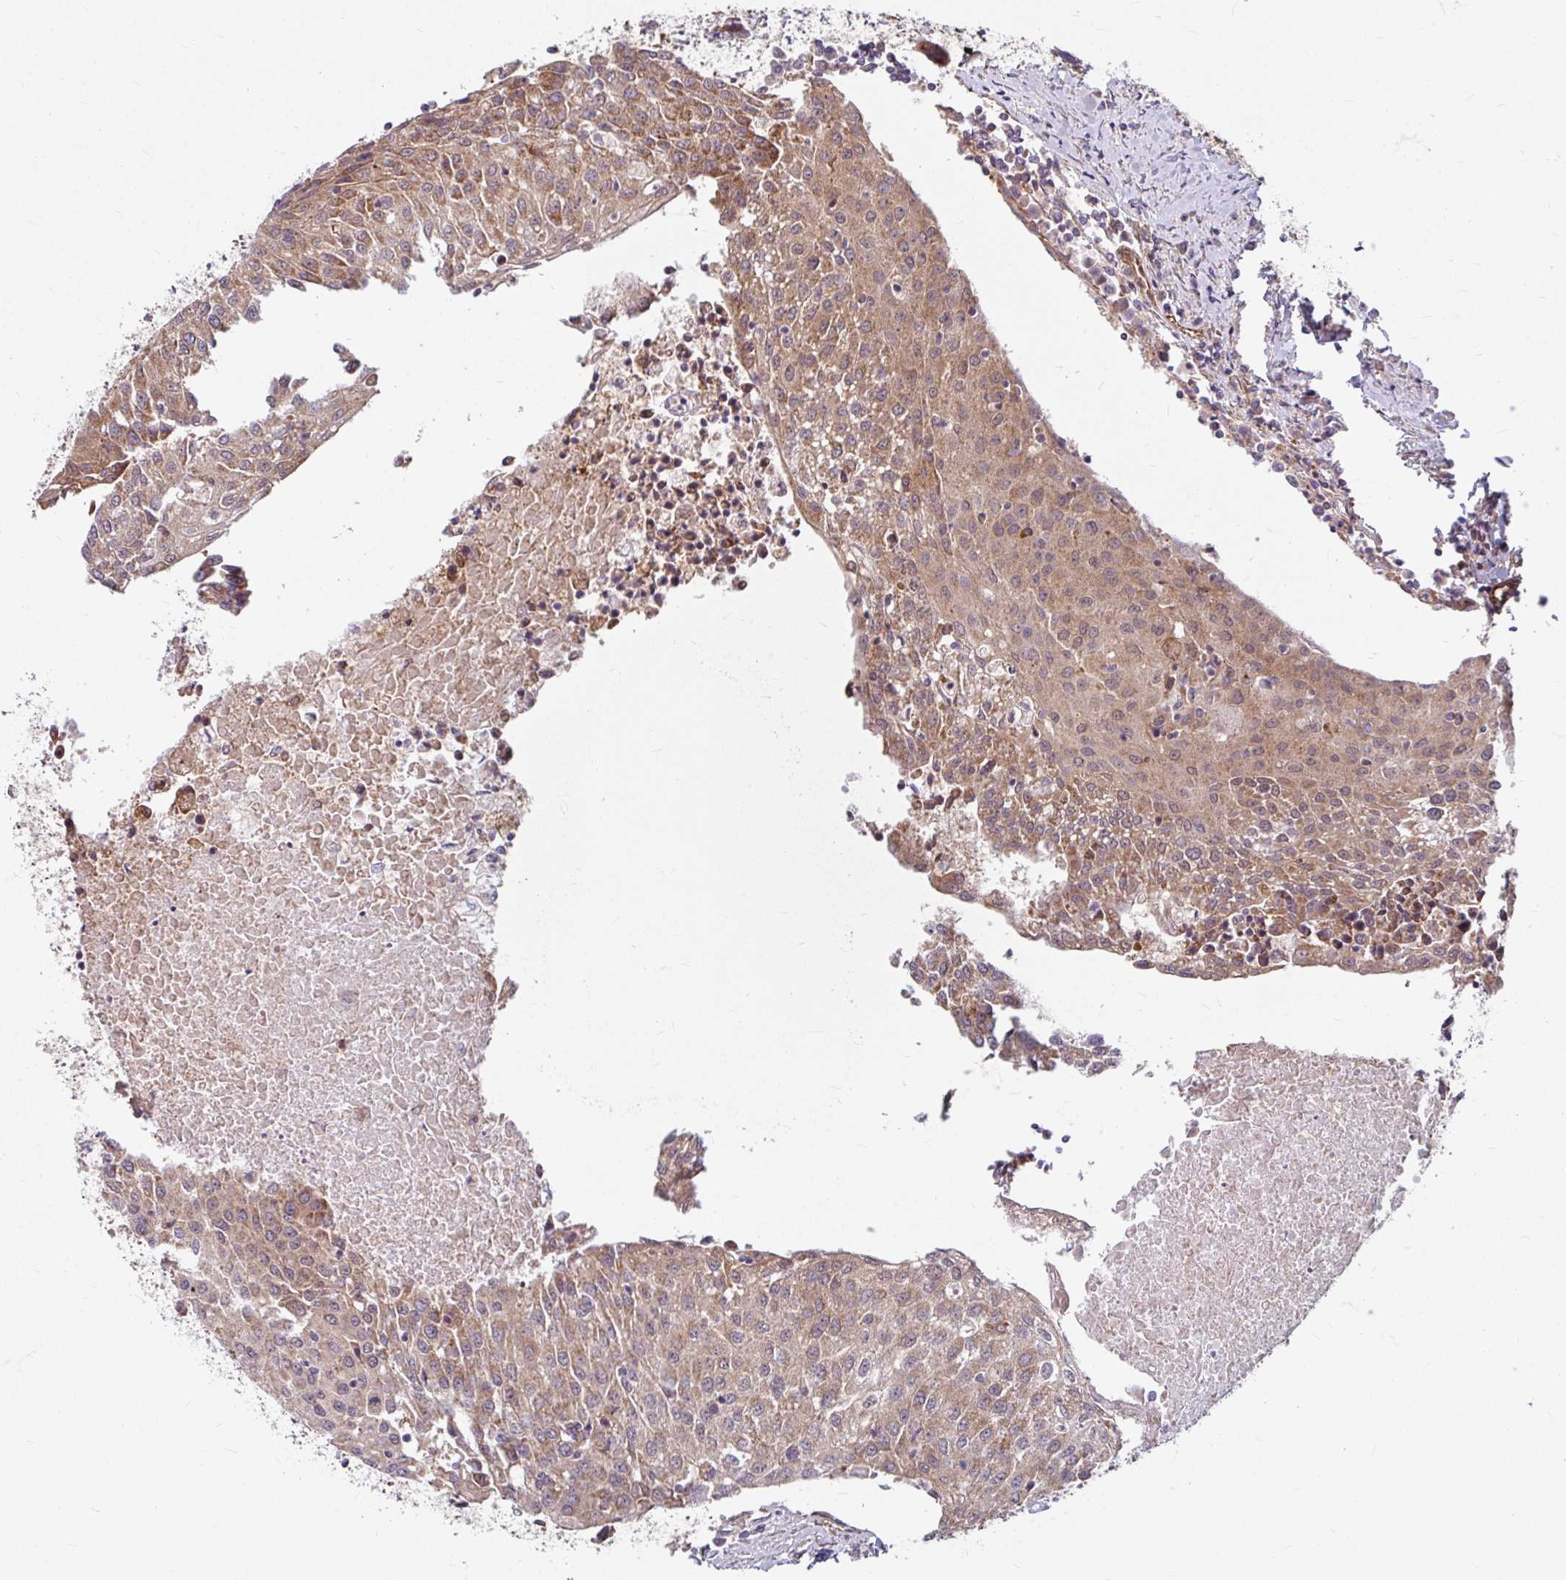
{"staining": {"intensity": "moderate", "quantity": ">75%", "location": "cytoplasmic/membranous"}, "tissue": "urothelial cancer", "cell_type": "Tumor cells", "image_type": "cancer", "snomed": [{"axis": "morphology", "description": "Urothelial carcinoma, High grade"}, {"axis": "topography", "description": "Urinary bladder"}], "caption": "IHC micrograph of neoplastic tissue: urothelial cancer stained using immunohistochemistry (IHC) exhibits medium levels of moderate protein expression localized specifically in the cytoplasmic/membranous of tumor cells, appearing as a cytoplasmic/membranous brown color.", "gene": "DAAM2", "patient": {"sex": "female", "age": 85}}